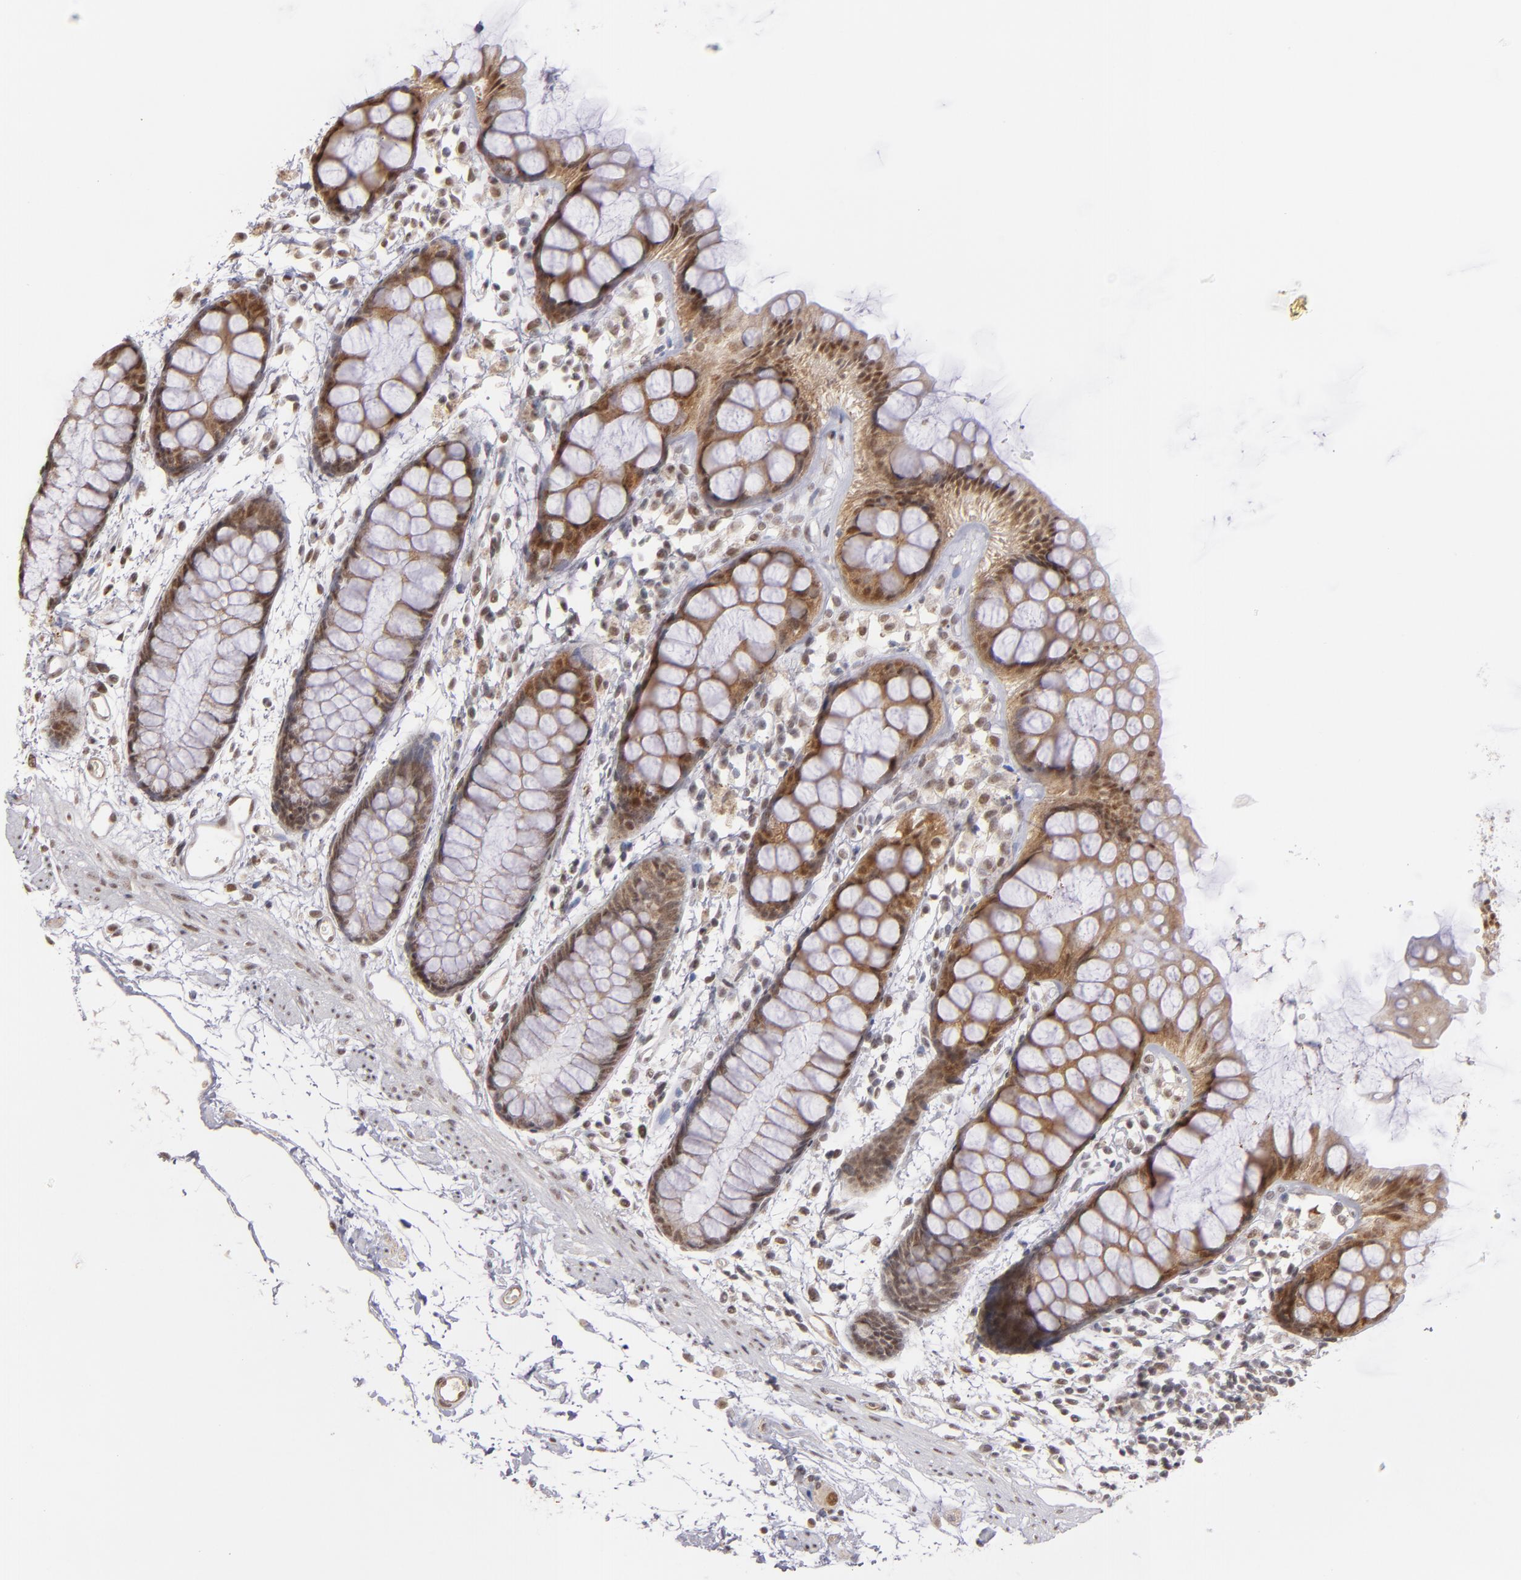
{"staining": {"intensity": "moderate", "quantity": ">75%", "location": "cytoplasmic/membranous,nuclear"}, "tissue": "rectum", "cell_type": "Glandular cells", "image_type": "normal", "snomed": [{"axis": "morphology", "description": "Normal tissue, NOS"}, {"axis": "topography", "description": "Rectum"}], "caption": "This image demonstrates IHC staining of normal human rectum, with medium moderate cytoplasmic/membranous,nuclear positivity in about >75% of glandular cells.", "gene": "ZNF75A", "patient": {"sex": "female", "age": 66}}